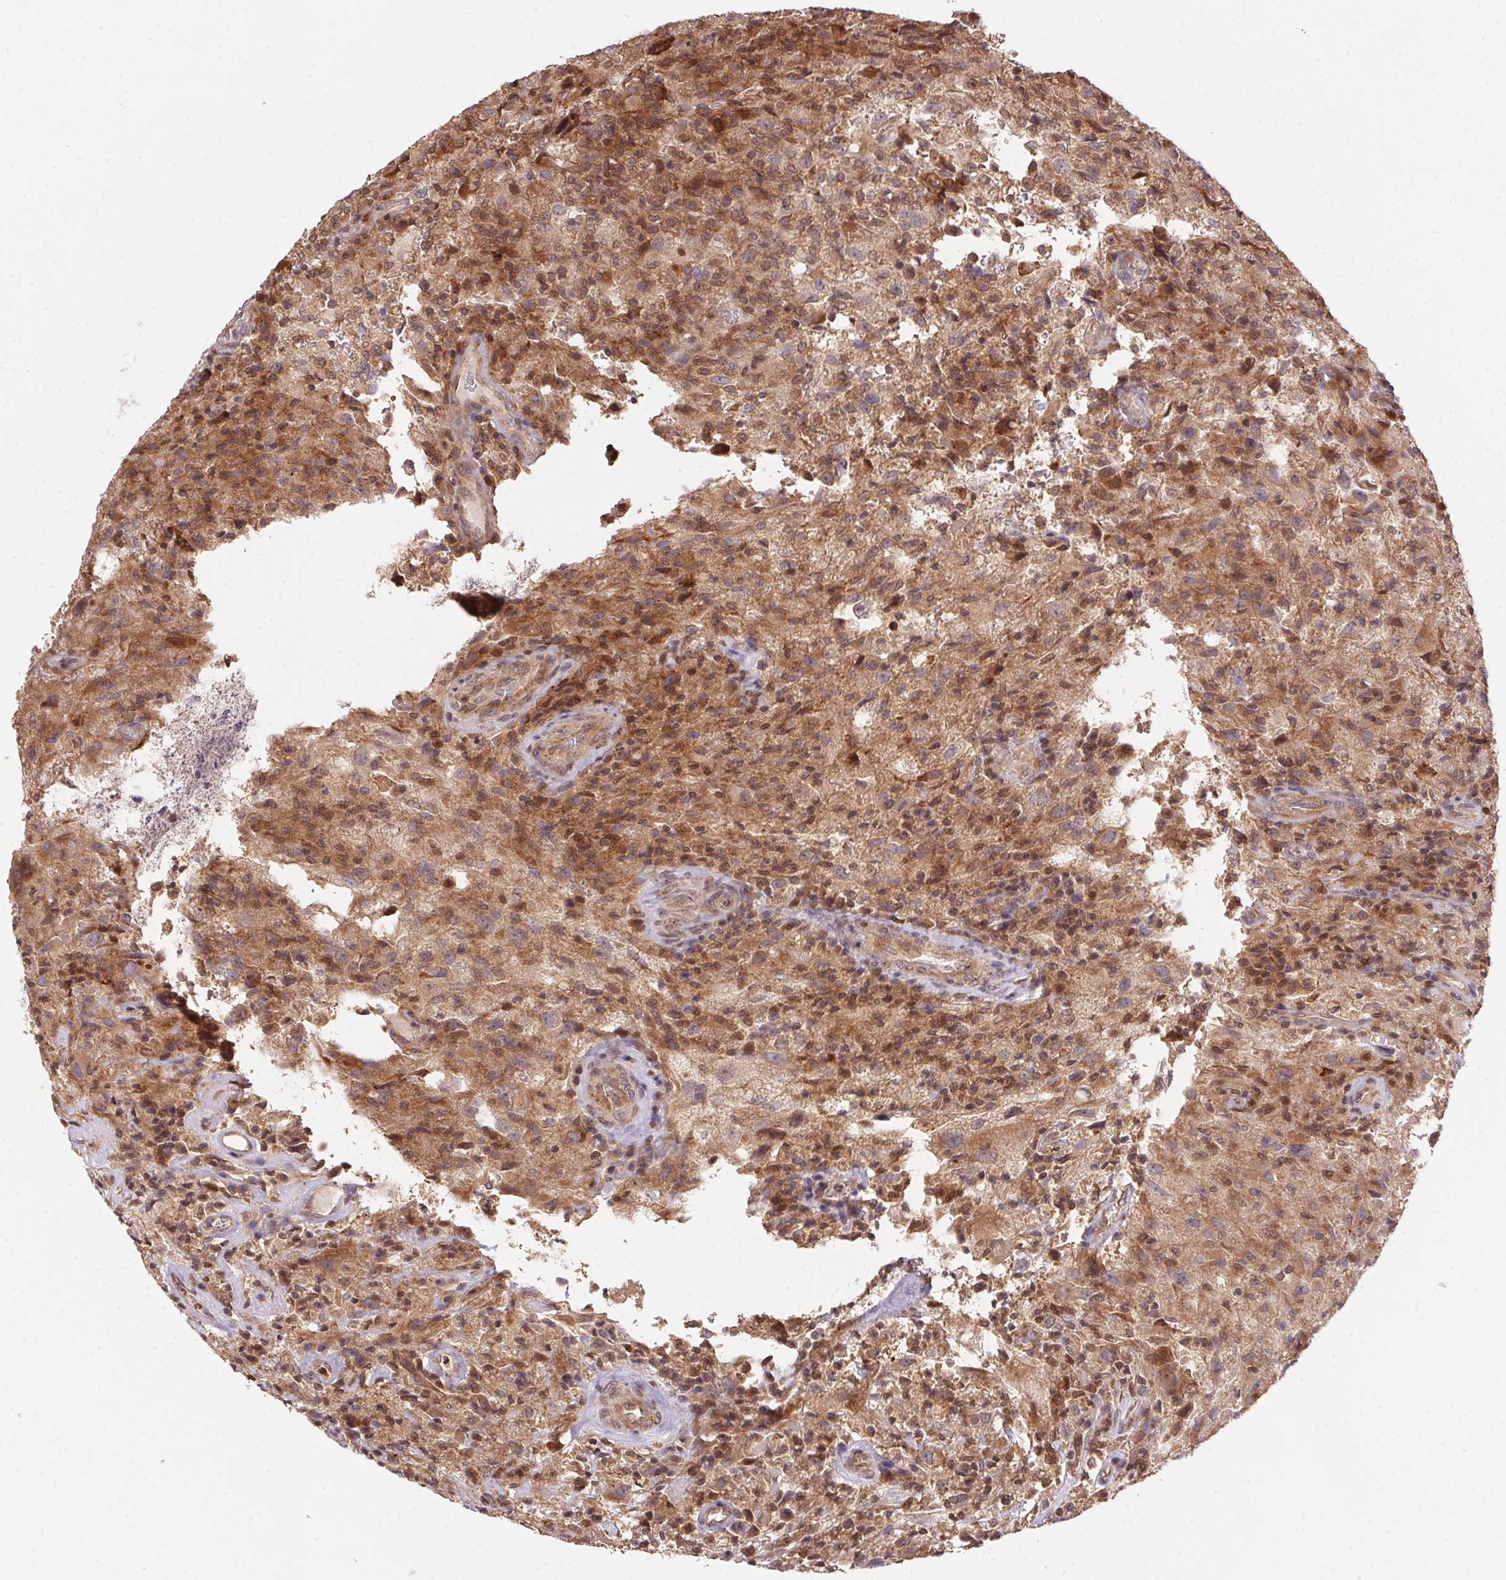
{"staining": {"intensity": "moderate", "quantity": ">75%", "location": "cytoplasmic/membranous,nuclear"}, "tissue": "glioma", "cell_type": "Tumor cells", "image_type": "cancer", "snomed": [{"axis": "morphology", "description": "Glioma, malignant, High grade"}, {"axis": "topography", "description": "Brain"}], "caption": "High-grade glioma (malignant) stained with IHC reveals moderate cytoplasmic/membranous and nuclear positivity in approximately >75% of tumor cells. The staining was performed using DAB, with brown indicating positive protein expression. Nuclei are stained blue with hematoxylin.", "gene": "MEX3D", "patient": {"sex": "male", "age": 68}}